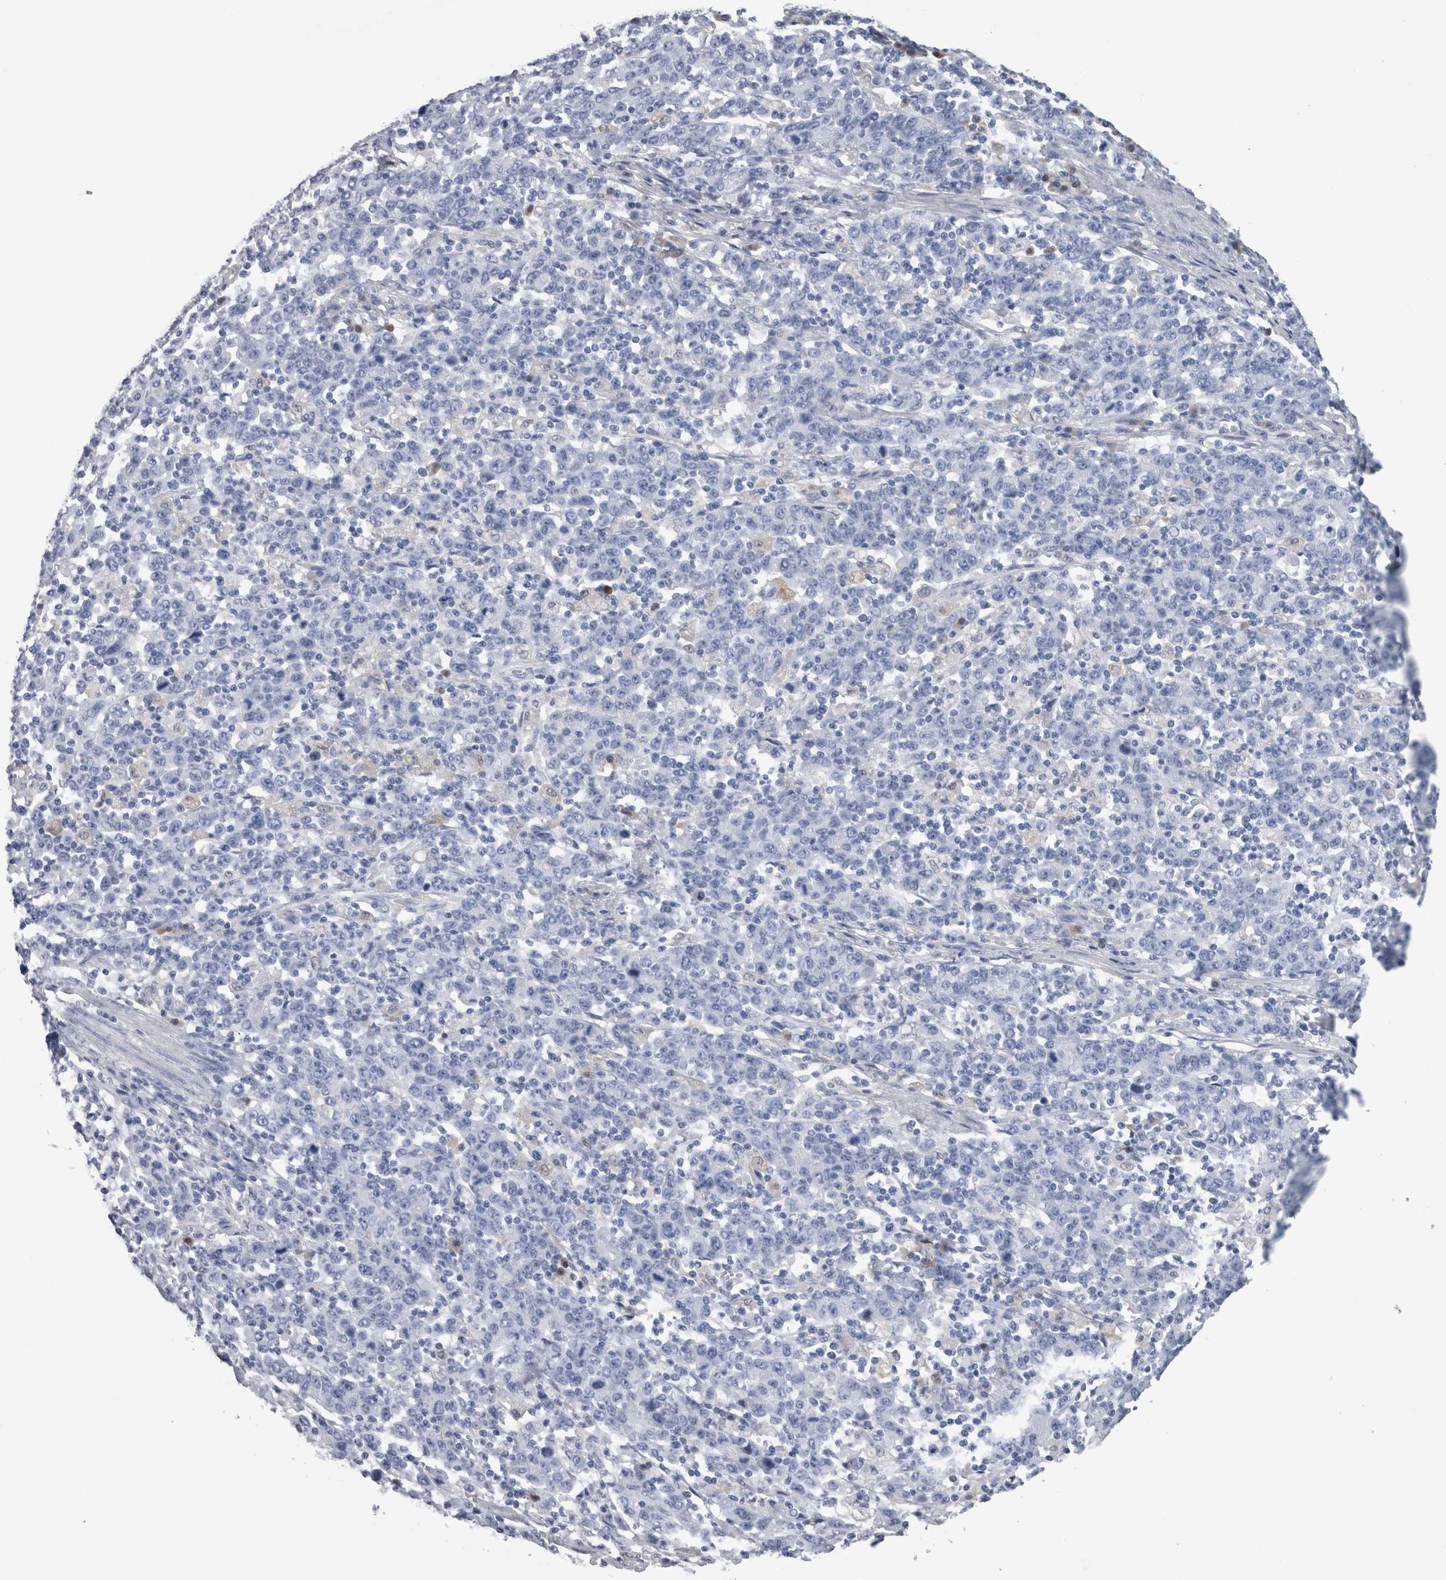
{"staining": {"intensity": "negative", "quantity": "none", "location": "none"}, "tissue": "stomach cancer", "cell_type": "Tumor cells", "image_type": "cancer", "snomed": [{"axis": "morphology", "description": "Adenocarcinoma, NOS"}, {"axis": "topography", "description": "Stomach, upper"}], "caption": "Tumor cells are negative for brown protein staining in adenocarcinoma (stomach).", "gene": "CA8", "patient": {"sex": "male", "age": 69}}